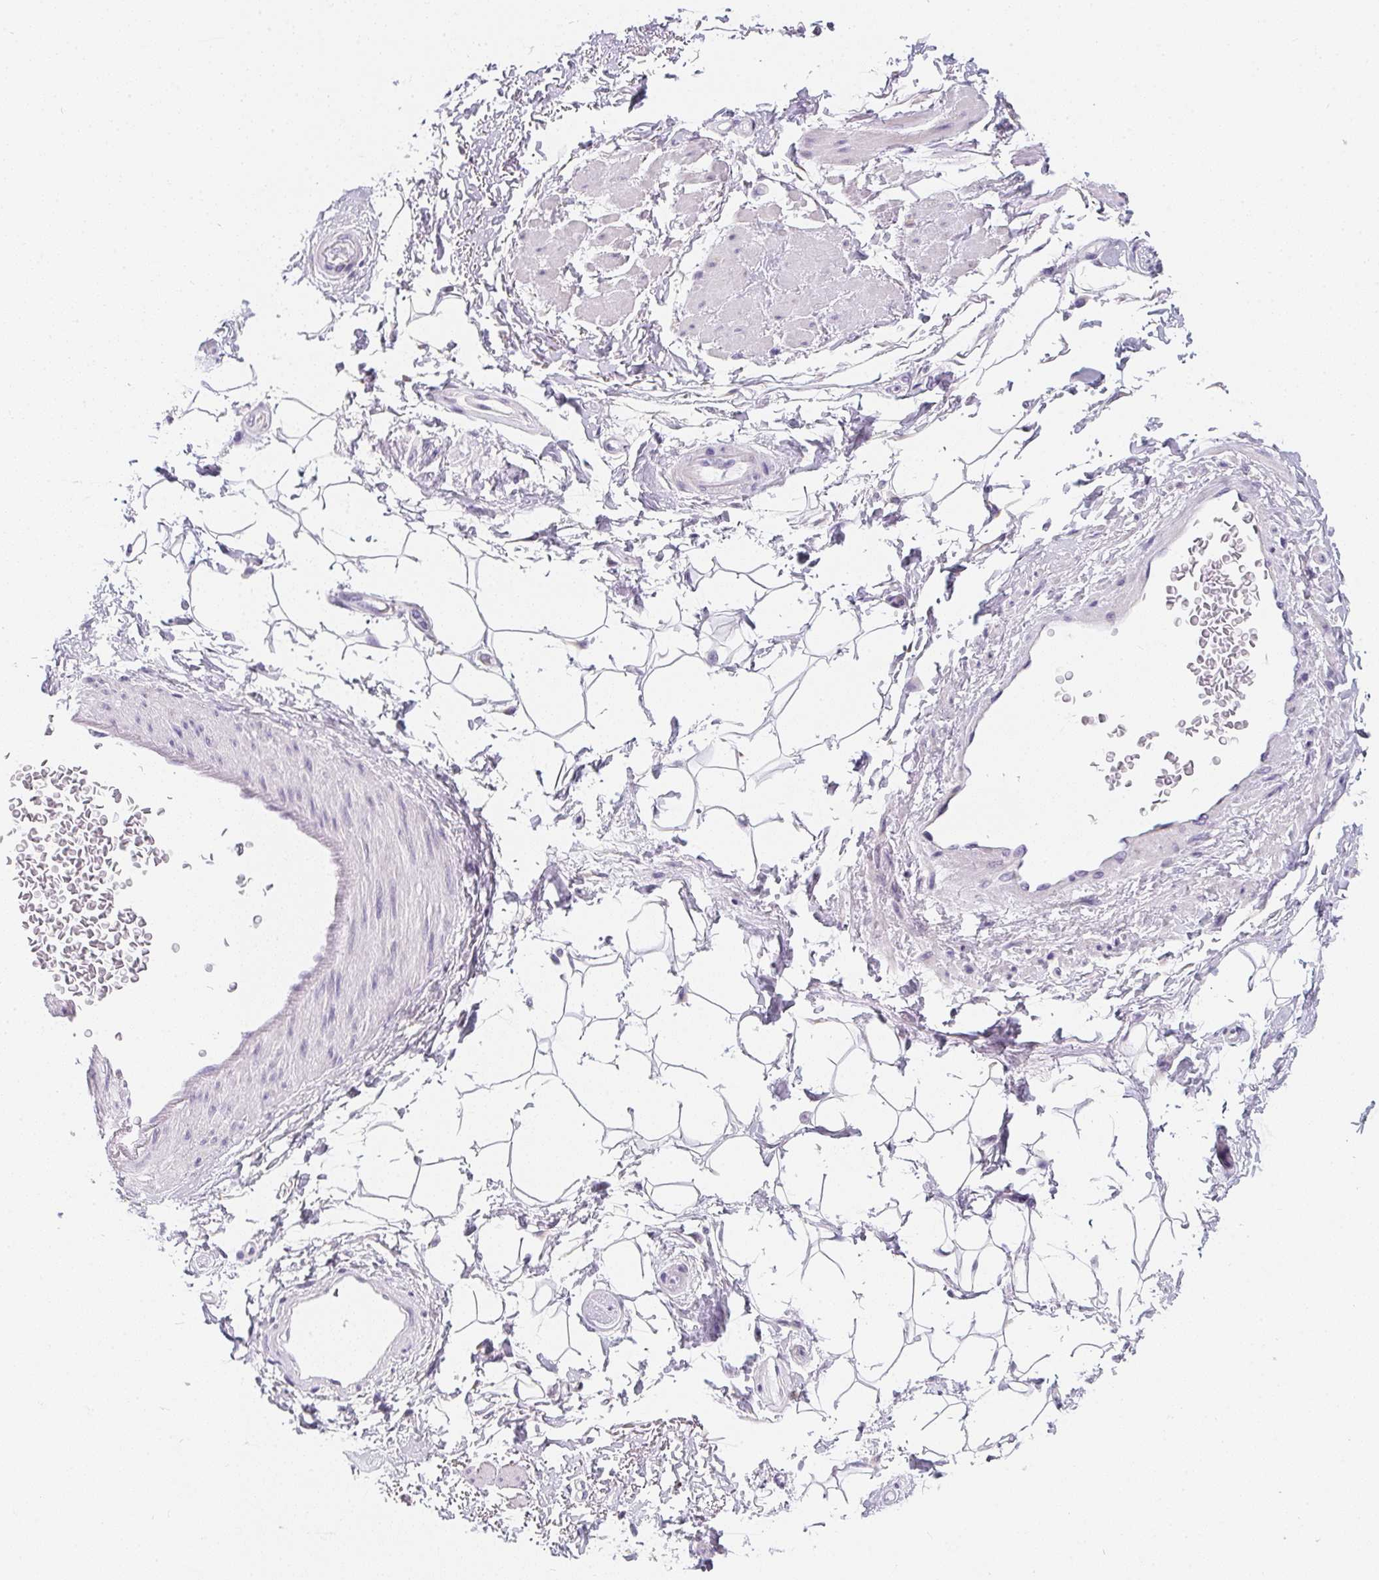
{"staining": {"intensity": "negative", "quantity": "none", "location": "none"}, "tissue": "adipose tissue", "cell_type": "Adipocytes", "image_type": "normal", "snomed": [{"axis": "morphology", "description": "Normal tissue, NOS"}, {"axis": "topography", "description": "Anal"}, {"axis": "topography", "description": "Peripheral nerve tissue"}], "caption": "IHC histopathology image of benign human adipose tissue stained for a protein (brown), which demonstrates no staining in adipocytes. The staining was performed using DAB to visualize the protein expression in brown, while the nuclei were stained in blue with hematoxylin (Magnification: 20x).", "gene": "MAP1A", "patient": {"sex": "male", "age": 51}}